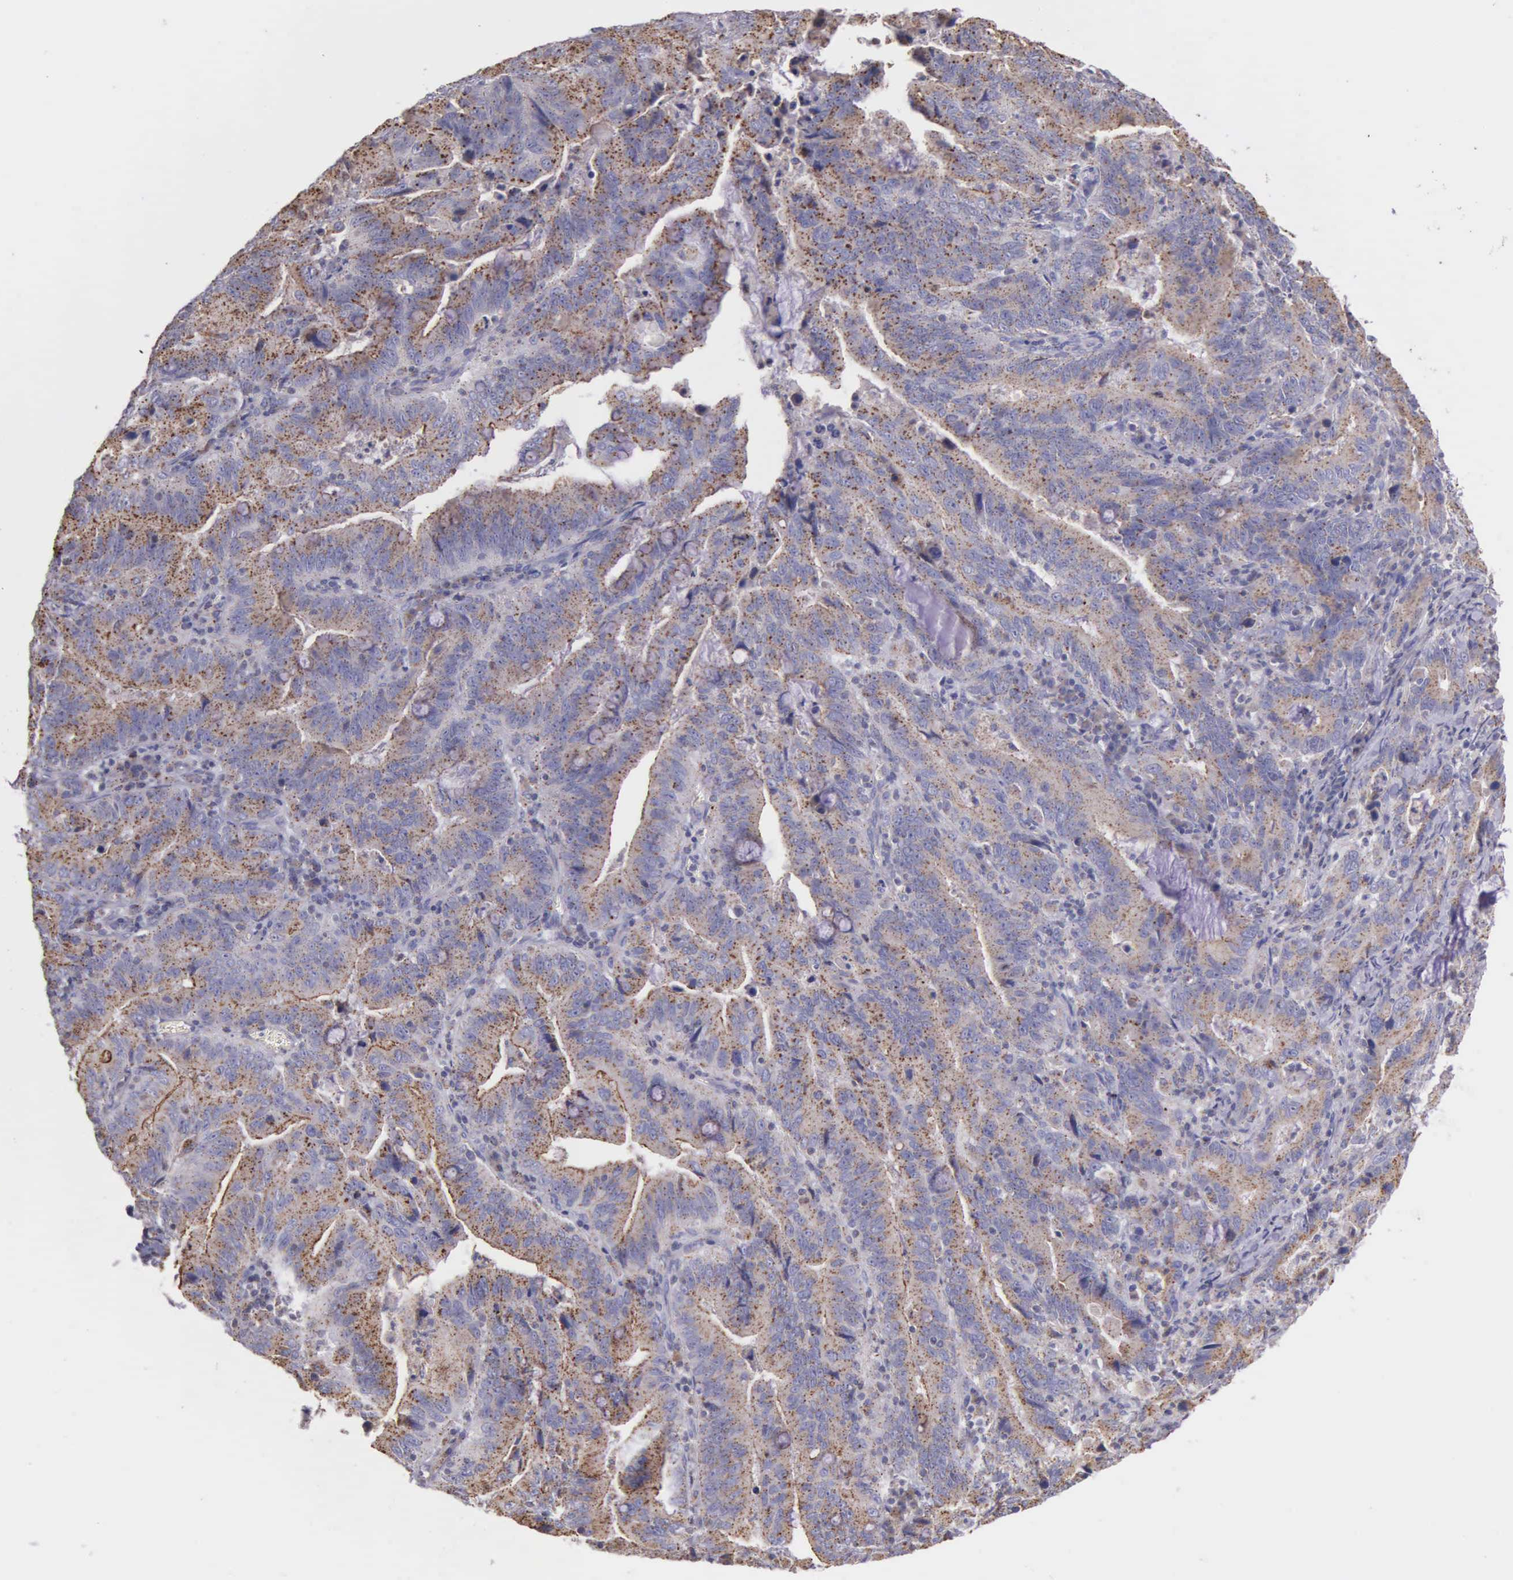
{"staining": {"intensity": "weak", "quantity": ">75%", "location": "cytoplasmic/membranous"}, "tissue": "stomach cancer", "cell_type": "Tumor cells", "image_type": "cancer", "snomed": [{"axis": "morphology", "description": "Adenocarcinoma, NOS"}, {"axis": "topography", "description": "Stomach, upper"}], "caption": "The photomicrograph displays immunohistochemical staining of stomach cancer (adenocarcinoma). There is weak cytoplasmic/membranous positivity is identified in about >75% of tumor cells.", "gene": "MIA2", "patient": {"sex": "male", "age": 63}}